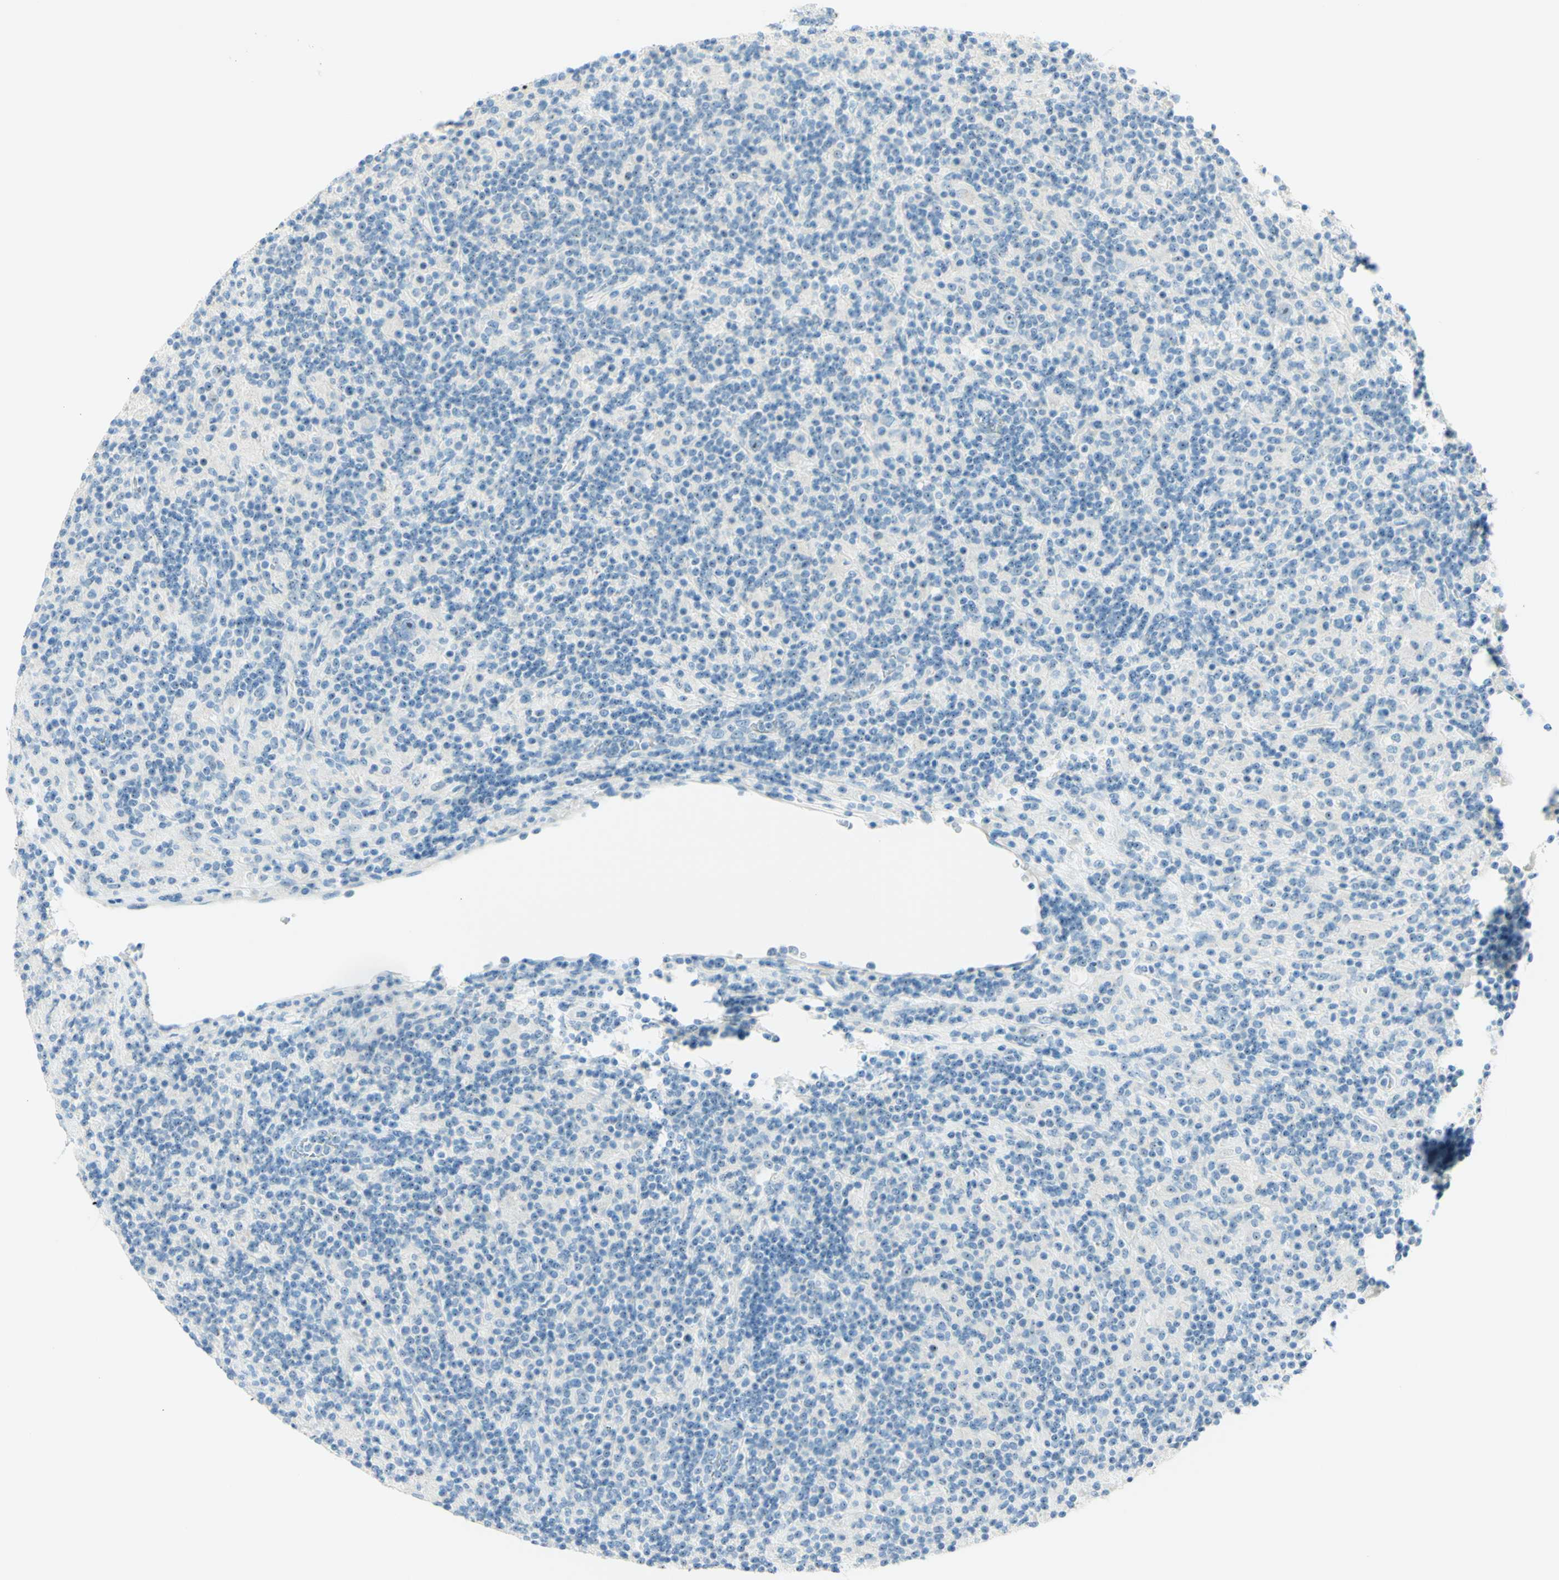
{"staining": {"intensity": "negative", "quantity": "none", "location": "none"}, "tissue": "lymphoma", "cell_type": "Tumor cells", "image_type": "cancer", "snomed": [{"axis": "morphology", "description": "Hodgkin's disease, NOS"}, {"axis": "topography", "description": "Lymph node"}], "caption": "Immunohistochemical staining of human lymphoma exhibits no significant expression in tumor cells.", "gene": "FMR1NB", "patient": {"sex": "male", "age": 70}}